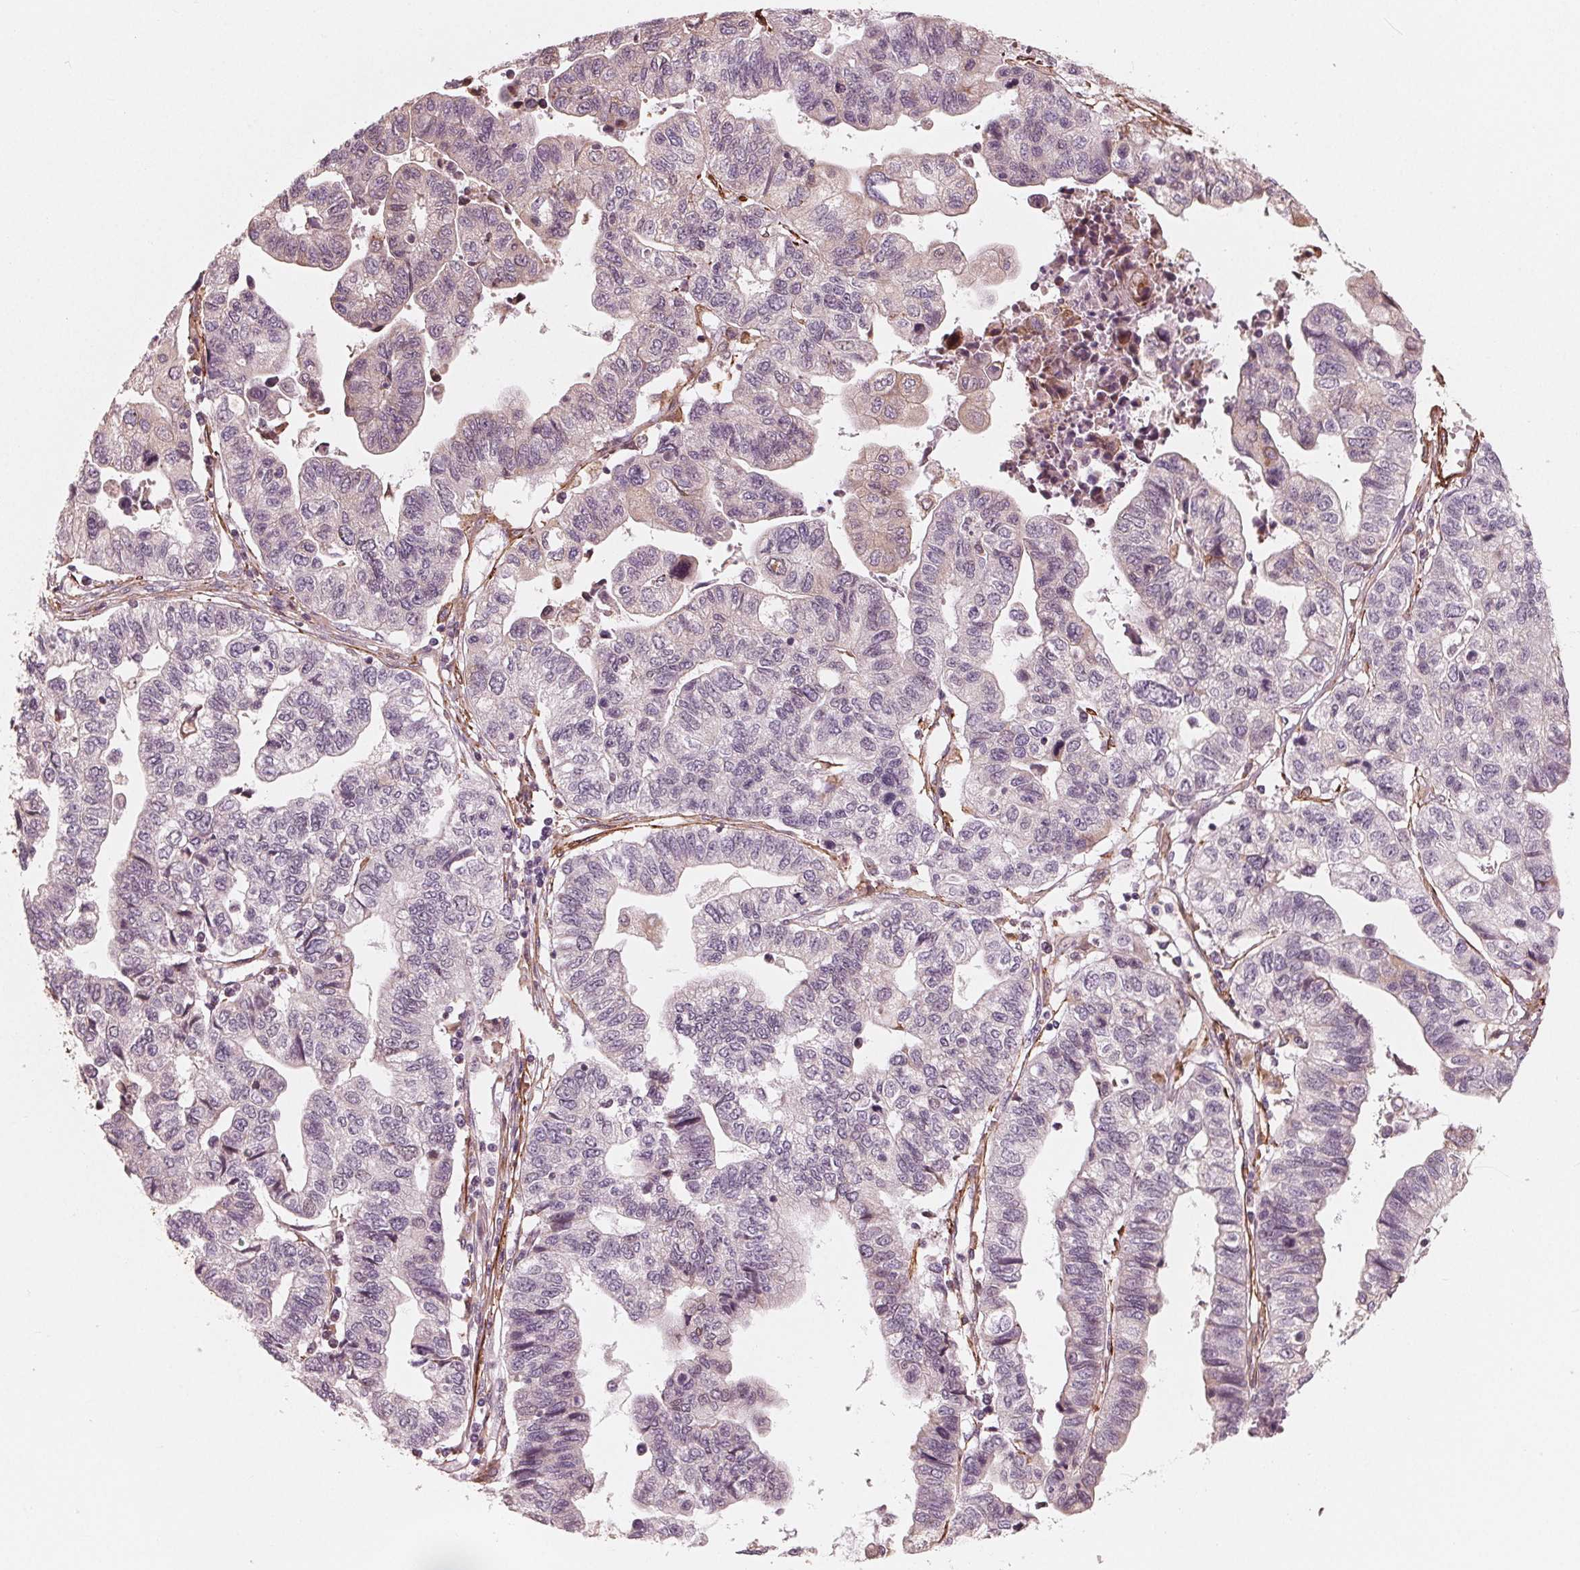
{"staining": {"intensity": "negative", "quantity": "none", "location": "none"}, "tissue": "stomach cancer", "cell_type": "Tumor cells", "image_type": "cancer", "snomed": [{"axis": "morphology", "description": "Adenocarcinoma, NOS"}, {"axis": "topography", "description": "Stomach, upper"}], "caption": "The photomicrograph displays no staining of tumor cells in adenocarcinoma (stomach).", "gene": "MIER3", "patient": {"sex": "female", "age": 67}}